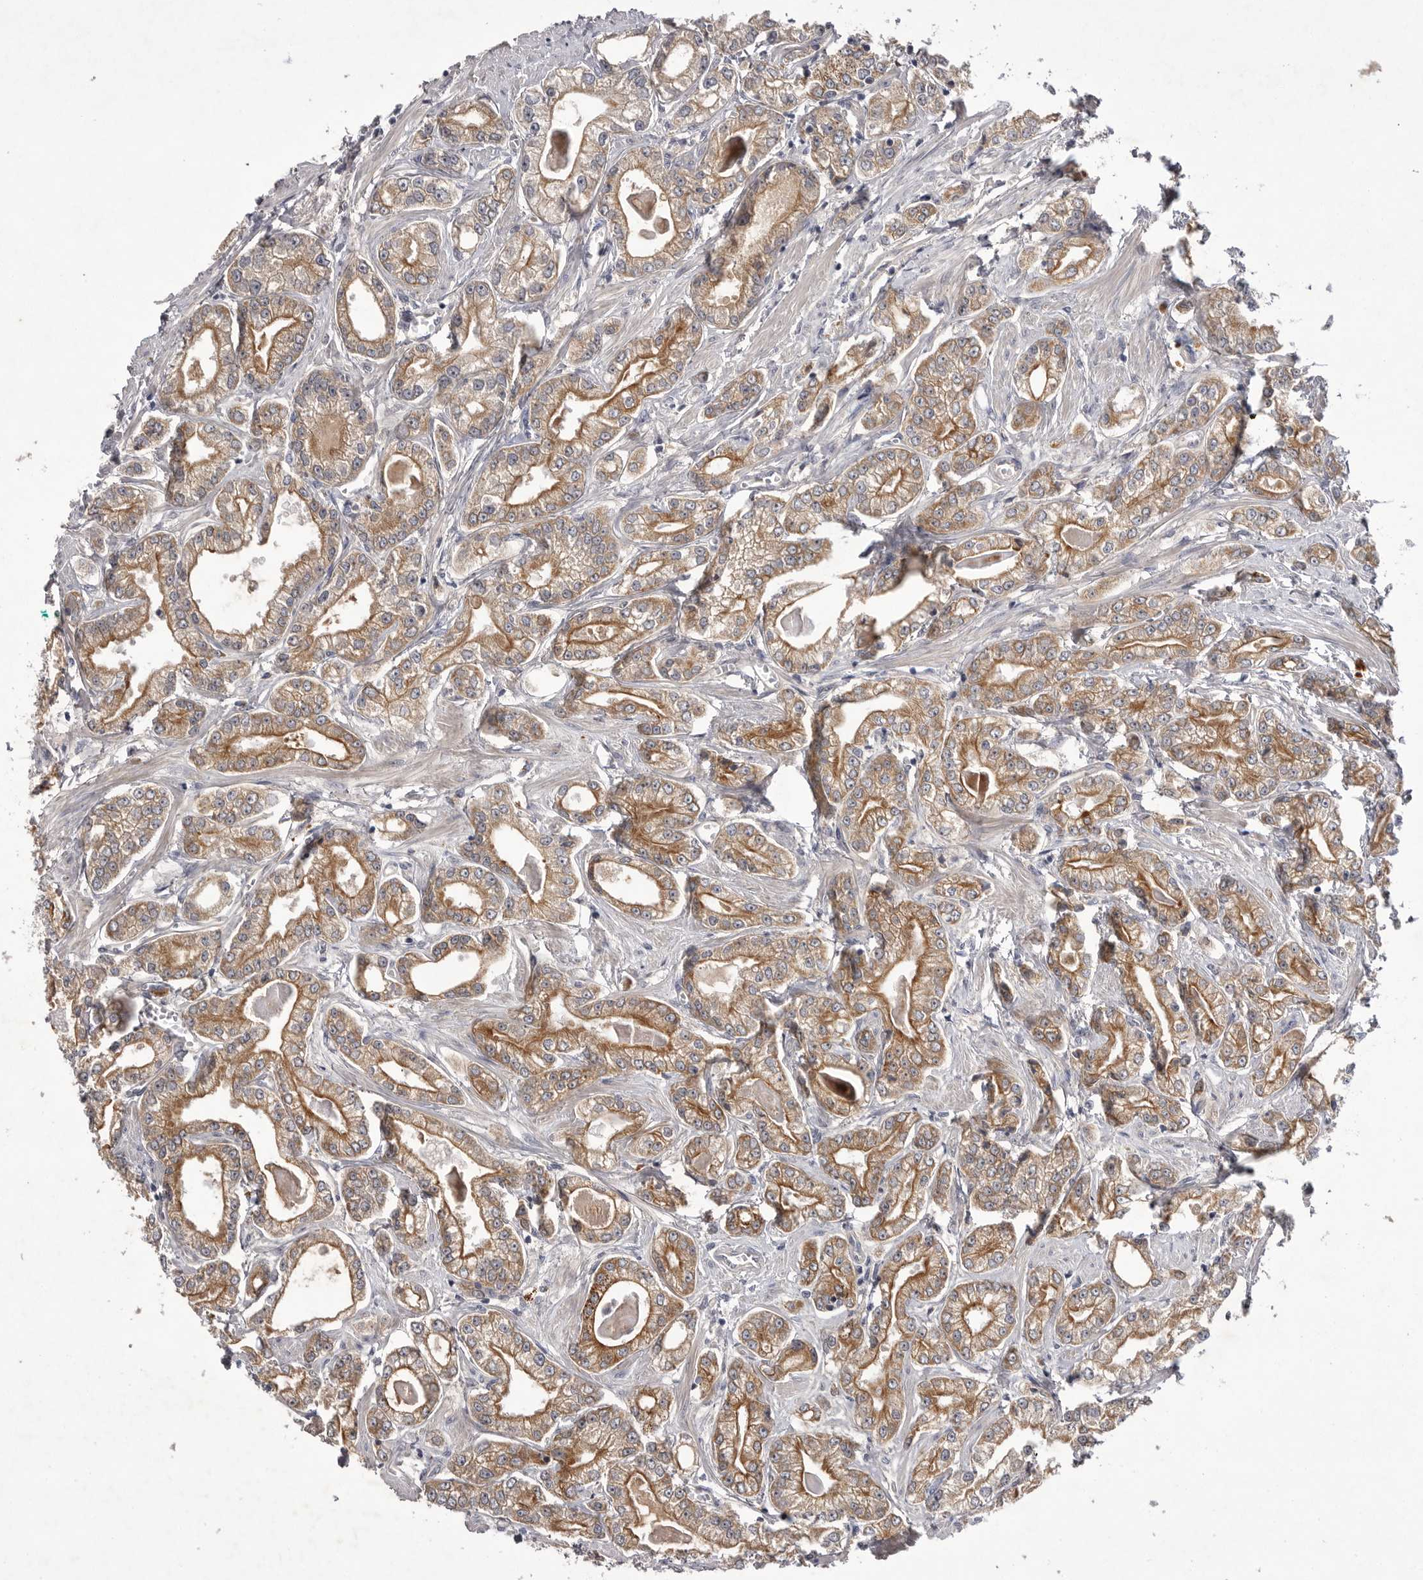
{"staining": {"intensity": "moderate", "quantity": ">75%", "location": "cytoplasmic/membranous"}, "tissue": "prostate cancer", "cell_type": "Tumor cells", "image_type": "cancer", "snomed": [{"axis": "morphology", "description": "Adenocarcinoma, Low grade"}, {"axis": "topography", "description": "Prostate"}], "caption": "Brown immunohistochemical staining in human prostate cancer demonstrates moderate cytoplasmic/membranous positivity in approximately >75% of tumor cells. (Stains: DAB in brown, nuclei in blue, Microscopy: brightfield microscopy at high magnification).", "gene": "DHDDS", "patient": {"sex": "male", "age": 62}}